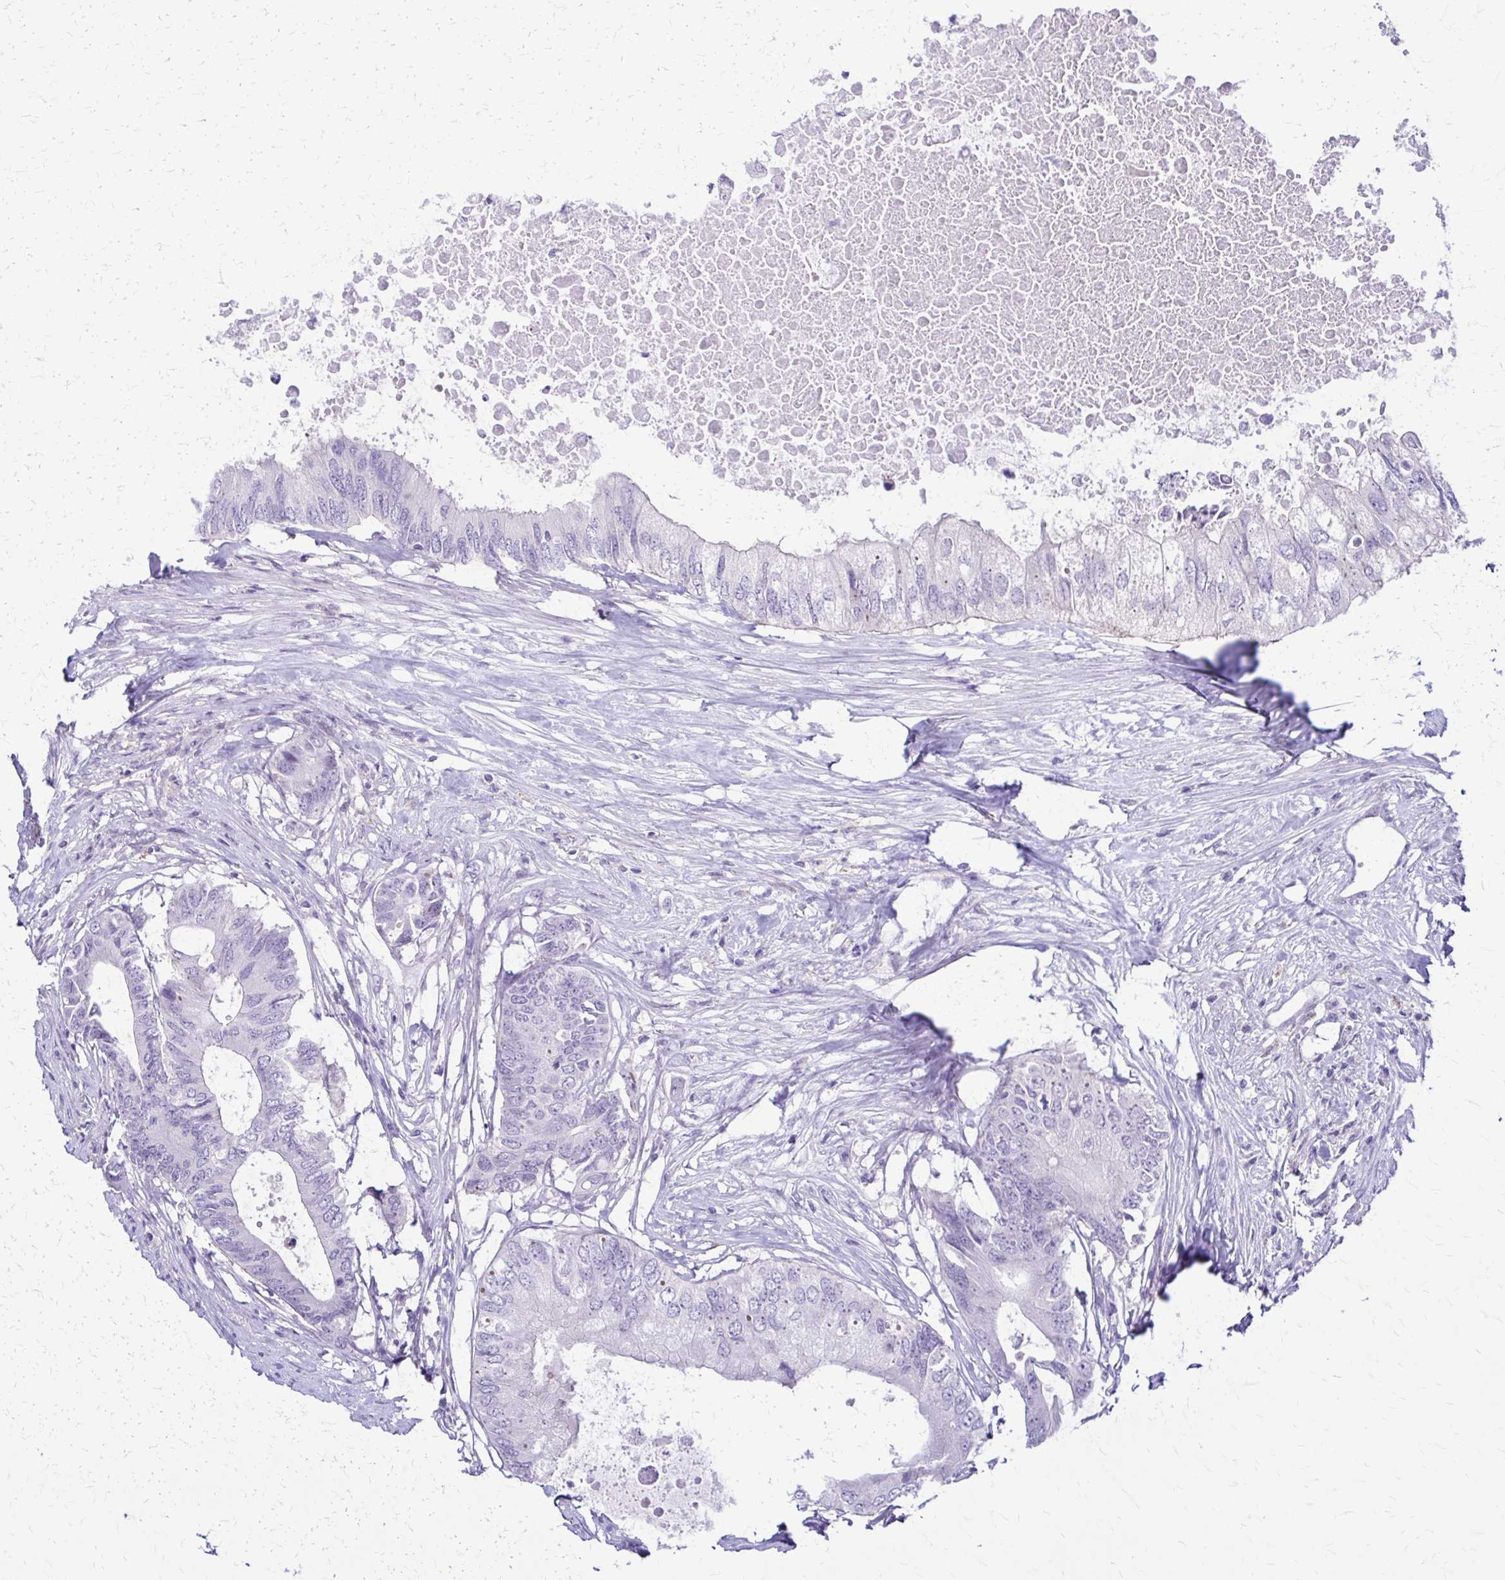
{"staining": {"intensity": "negative", "quantity": "none", "location": "none"}, "tissue": "colorectal cancer", "cell_type": "Tumor cells", "image_type": "cancer", "snomed": [{"axis": "morphology", "description": "Adenocarcinoma, NOS"}, {"axis": "topography", "description": "Colon"}], "caption": "The histopathology image shows no staining of tumor cells in colorectal cancer (adenocarcinoma).", "gene": "RHOBTB2", "patient": {"sex": "male", "age": 71}}